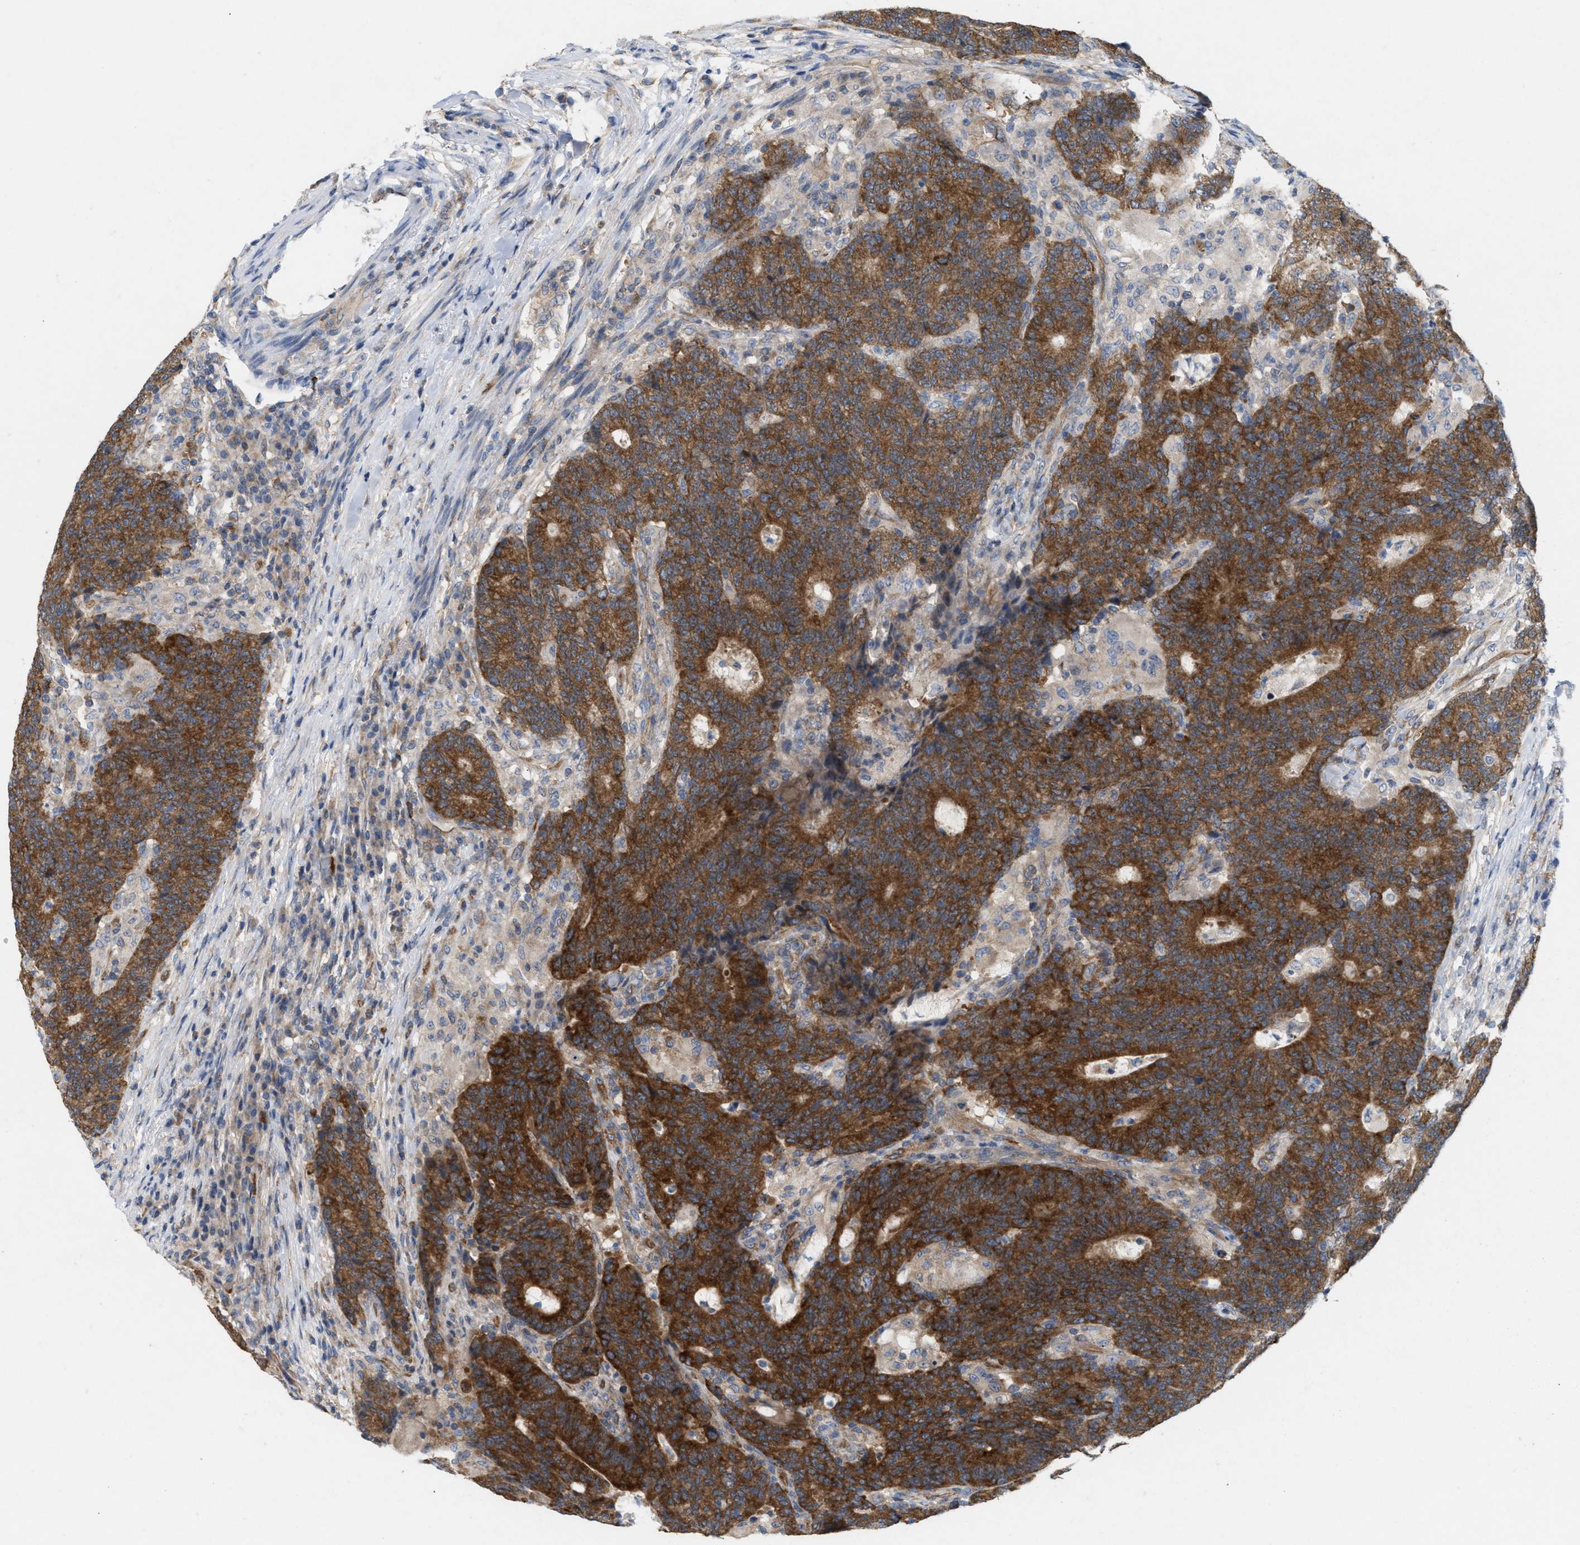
{"staining": {"intensity": "strong", "quantity": ">75%", "location": "cytoplasmic/membranous"}, "tissue": "colorectal cancer", "cell_type": "Tumor cells", "image_type": "cancer", "snomed": [{"axis": "morphology", "description": "Normal tissue, NOS"}, {"axis": "morphology", "description": "Adenocarcinoma, NOS"}, {"axis": "topography", "description": "Colon"}], "caption": "This image shows immunohistochemistry staining of human colorectal cancer, with high strong cytoplasmic/membranous positivity in about >75% of tumor cells.", "gene": "UBAP2", "patient": {"sex": "female", "age": 75}}